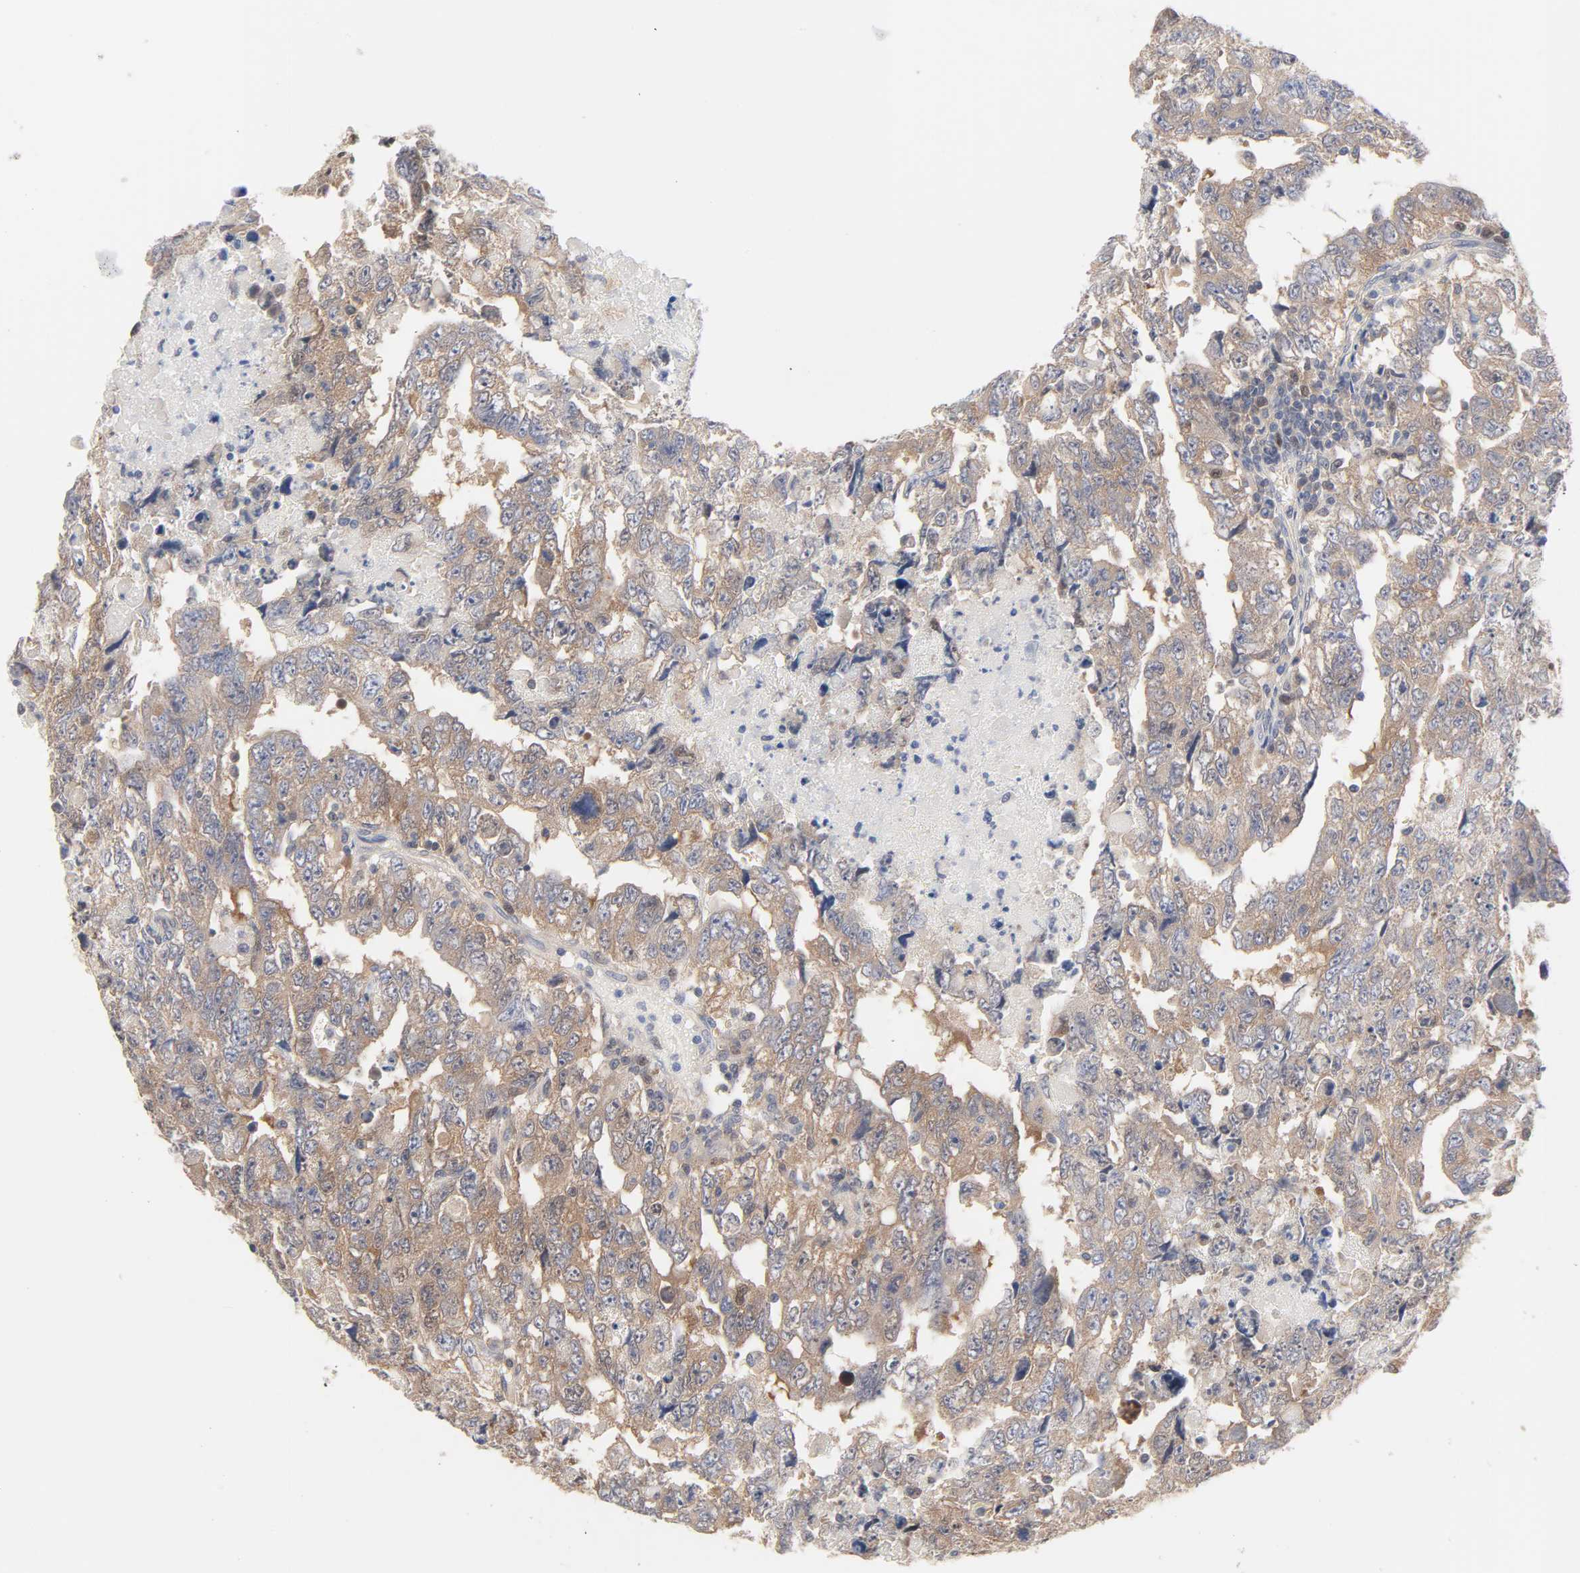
{"staining": {"intensity": "moderate", "quantity": ">75%", "location": "cytoplasmic/membranous"}, "tissue": "testis cancer", "cell_type": "Tumor cells", "image_type": "cancer", "snomed": [{"axis": "morphology", "description": "Carcinoma, Embryonal, NOS"}, {"axis": "topography", "description": "Testis"}], "caption": "Brown immunohistochemical staining in testis cancer (embryonal carcinoma) reveals moderate cytoplasmic/membranous positivity in about >75% of tumor cells.", "gene": "UBL4A", "patient": {"sex": "male", "age": 36}}